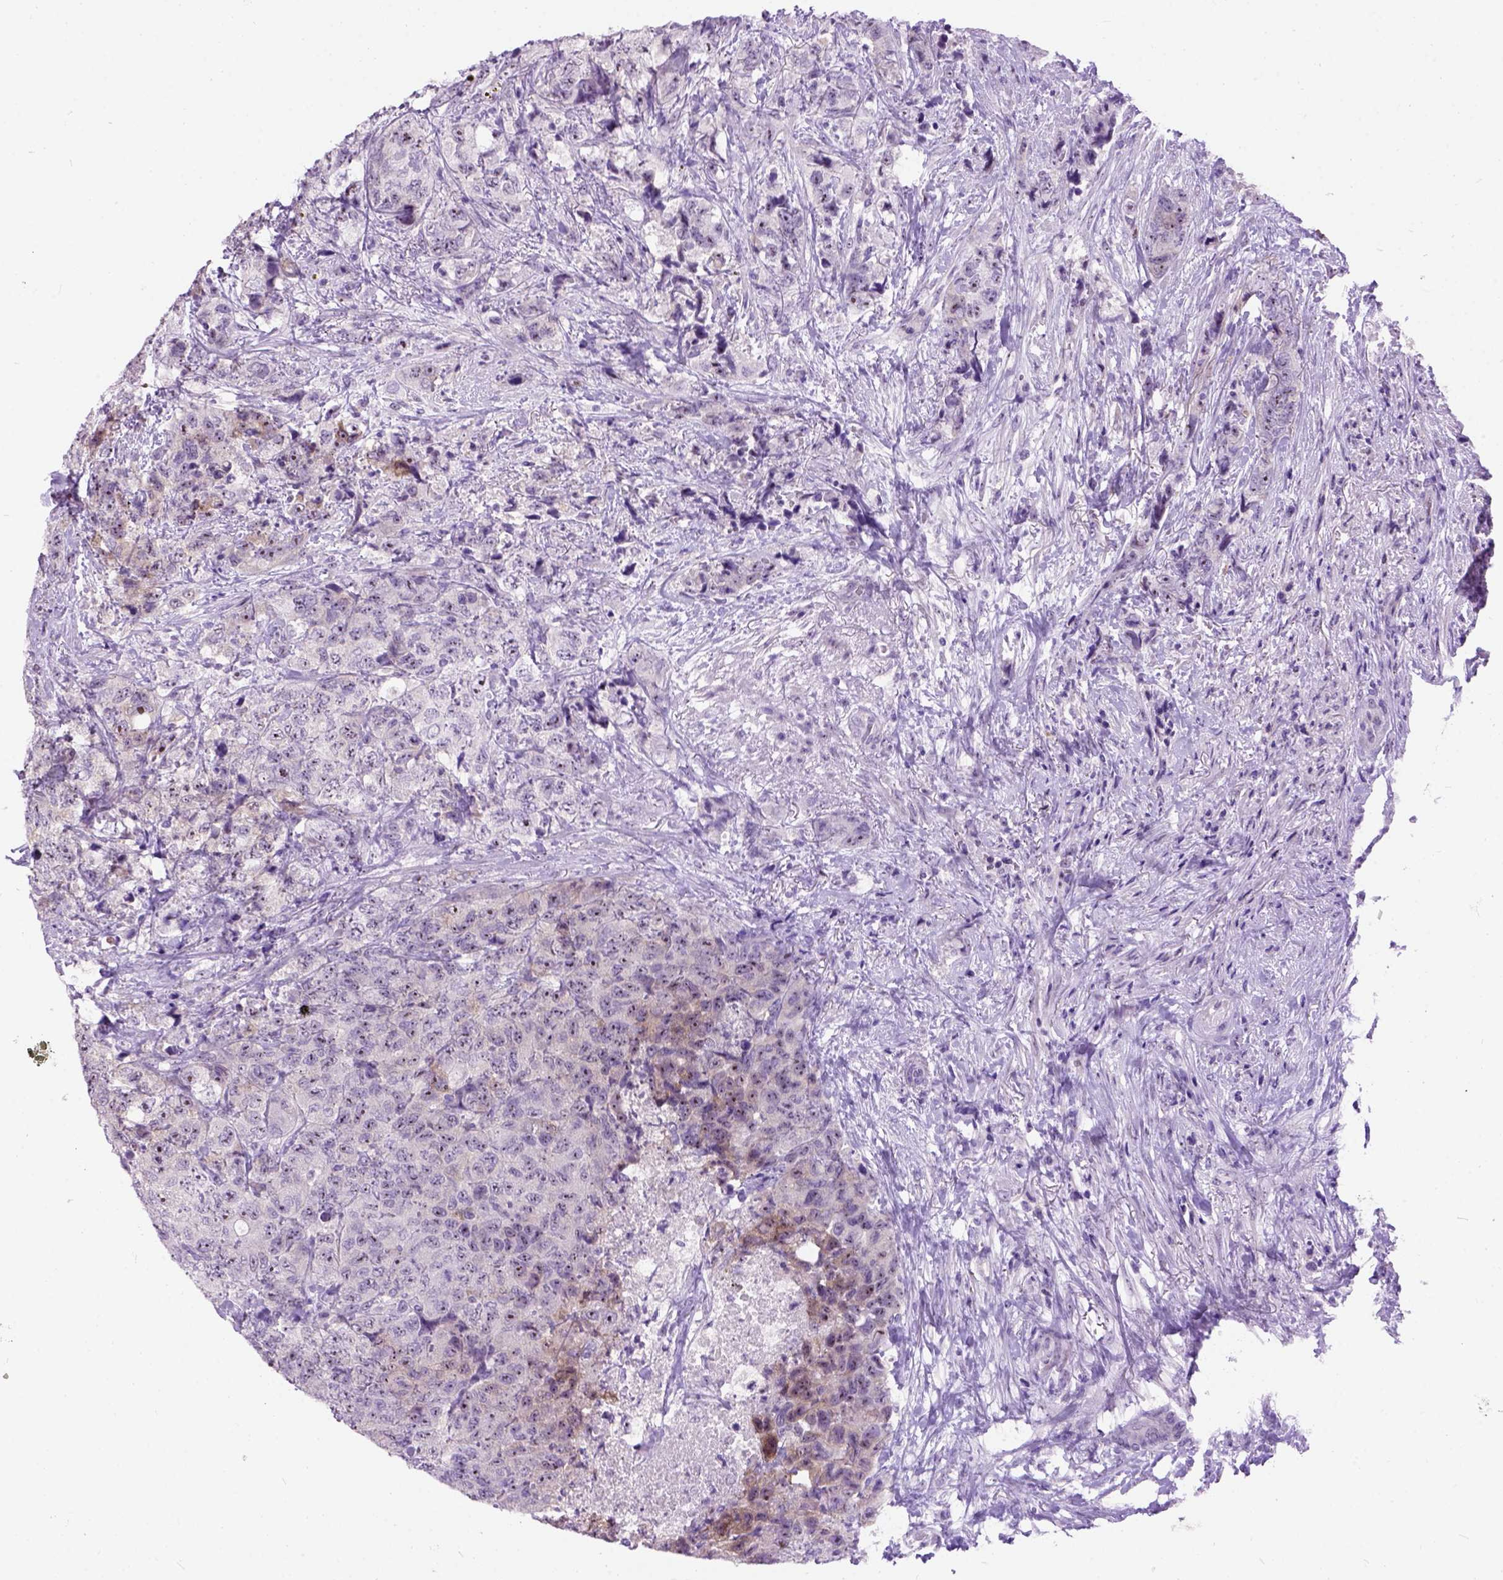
{"staining": {"intensity": "moderate", "quantity": "<25%", "location": "cytoplasmic/membranous"}, "tissue": "urothelial cancer", "cell_type": "Tumor cells", "image_type": "cancer", "snomed": [{"axis": "morphology", "description": "Urothelial carcinoma, High grade"}, {"axis": "topography", "description": "Urinary bladder"}], "caption": "Protein staining exhibits moderate cytoplasmic/membranous expression in approximately <25% of tumor cells in urothelial cancer.", "gene": "MAPT", "patient": {"sex": "female", "age": 78}}